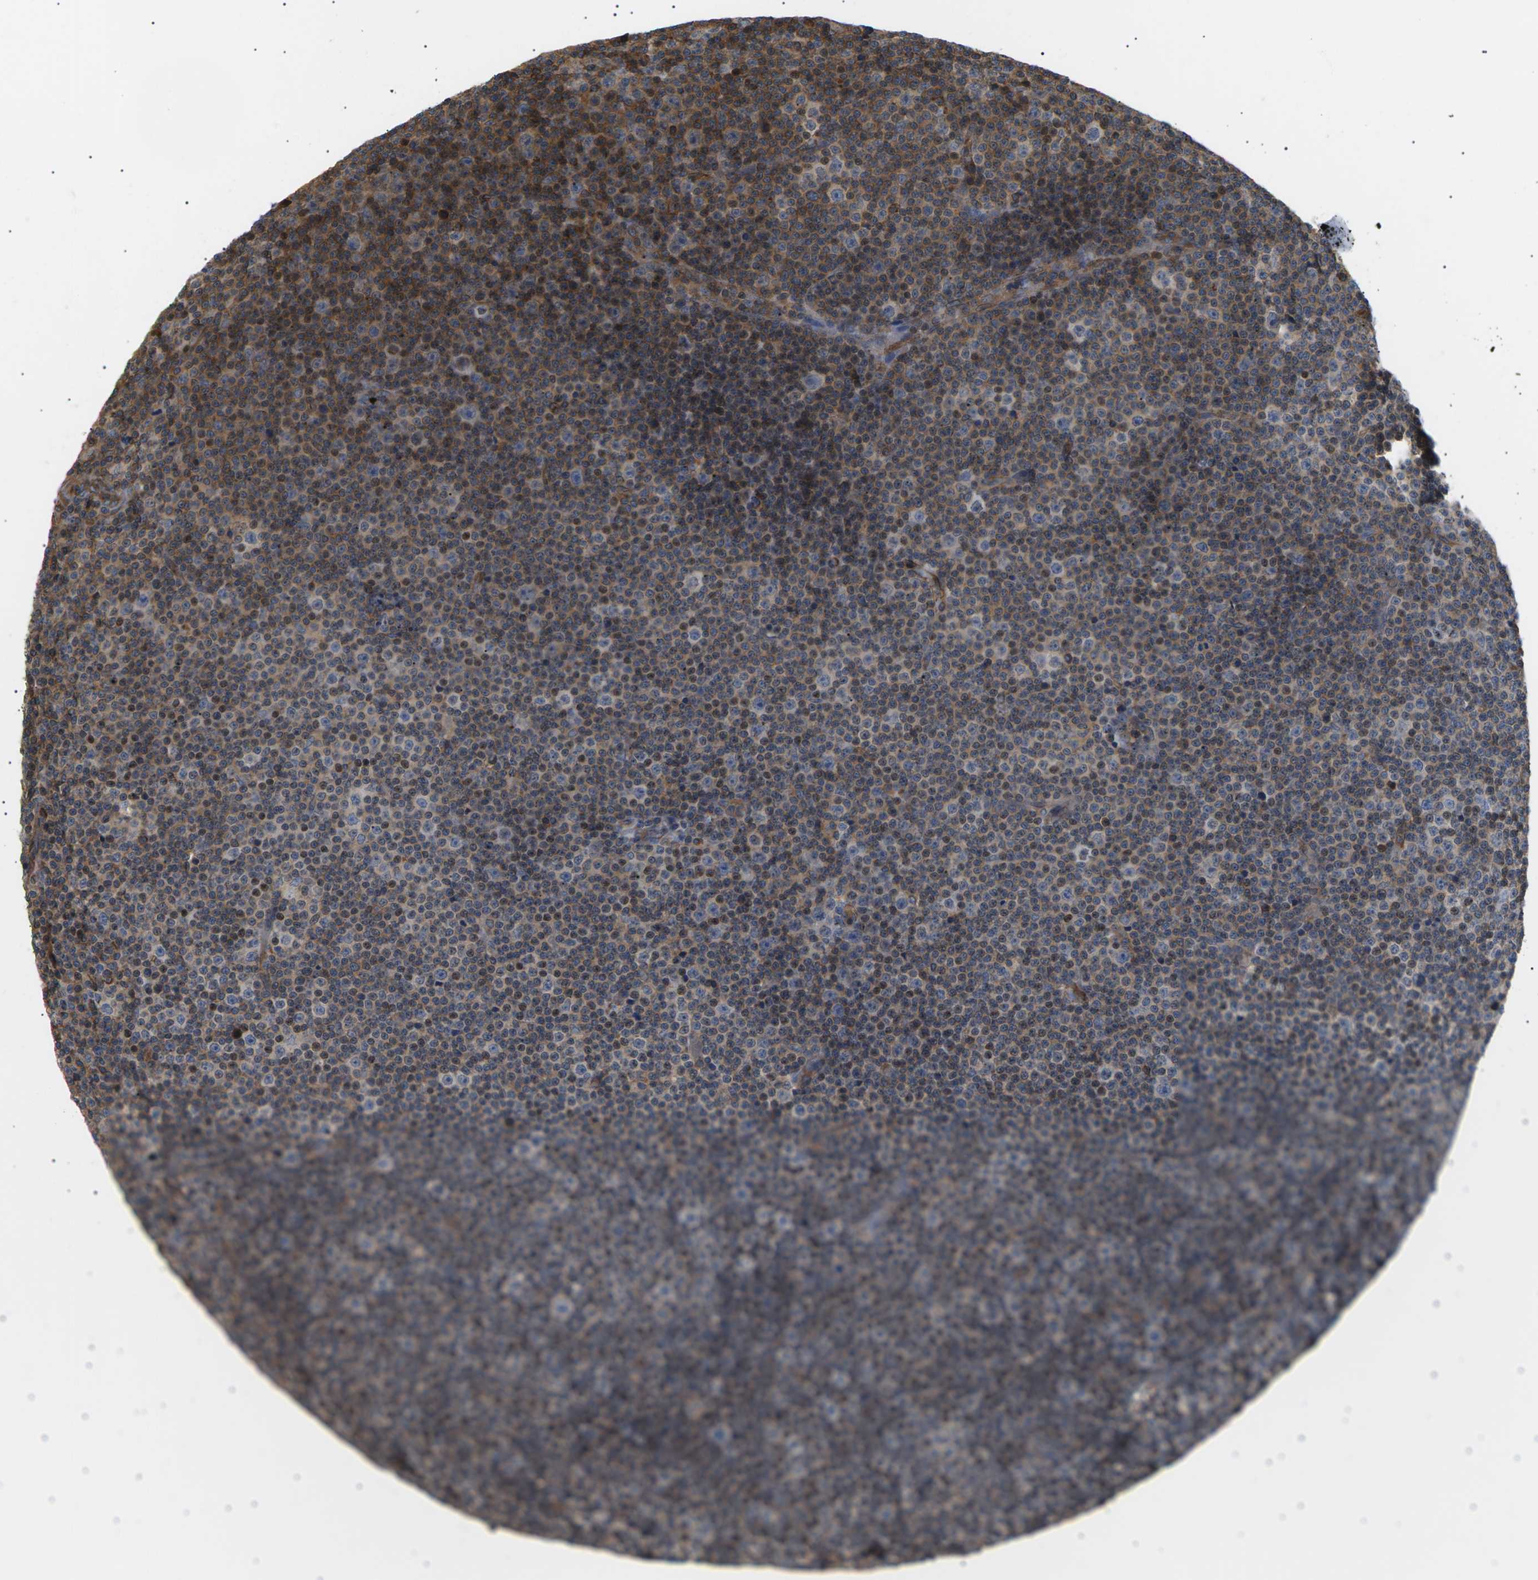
{"staining": {"intensity": "negative", "quantity": "none", "location": "none"}, "tissue": "lymphoma", "cell_type": "Tumor cells", "image_type": "cancer", "snomed": [{"axis": "morphology", "description": "Malignant lymphoma, non-Hodgkin's type, Low grade"}, {"axis": "topography", "description": "Lymph node"}], "caption": "Tumor cells show no significant protein expression in lymphoma.", "gene": "TMTC4", "patient": {"sex": "female", "age": 67}}